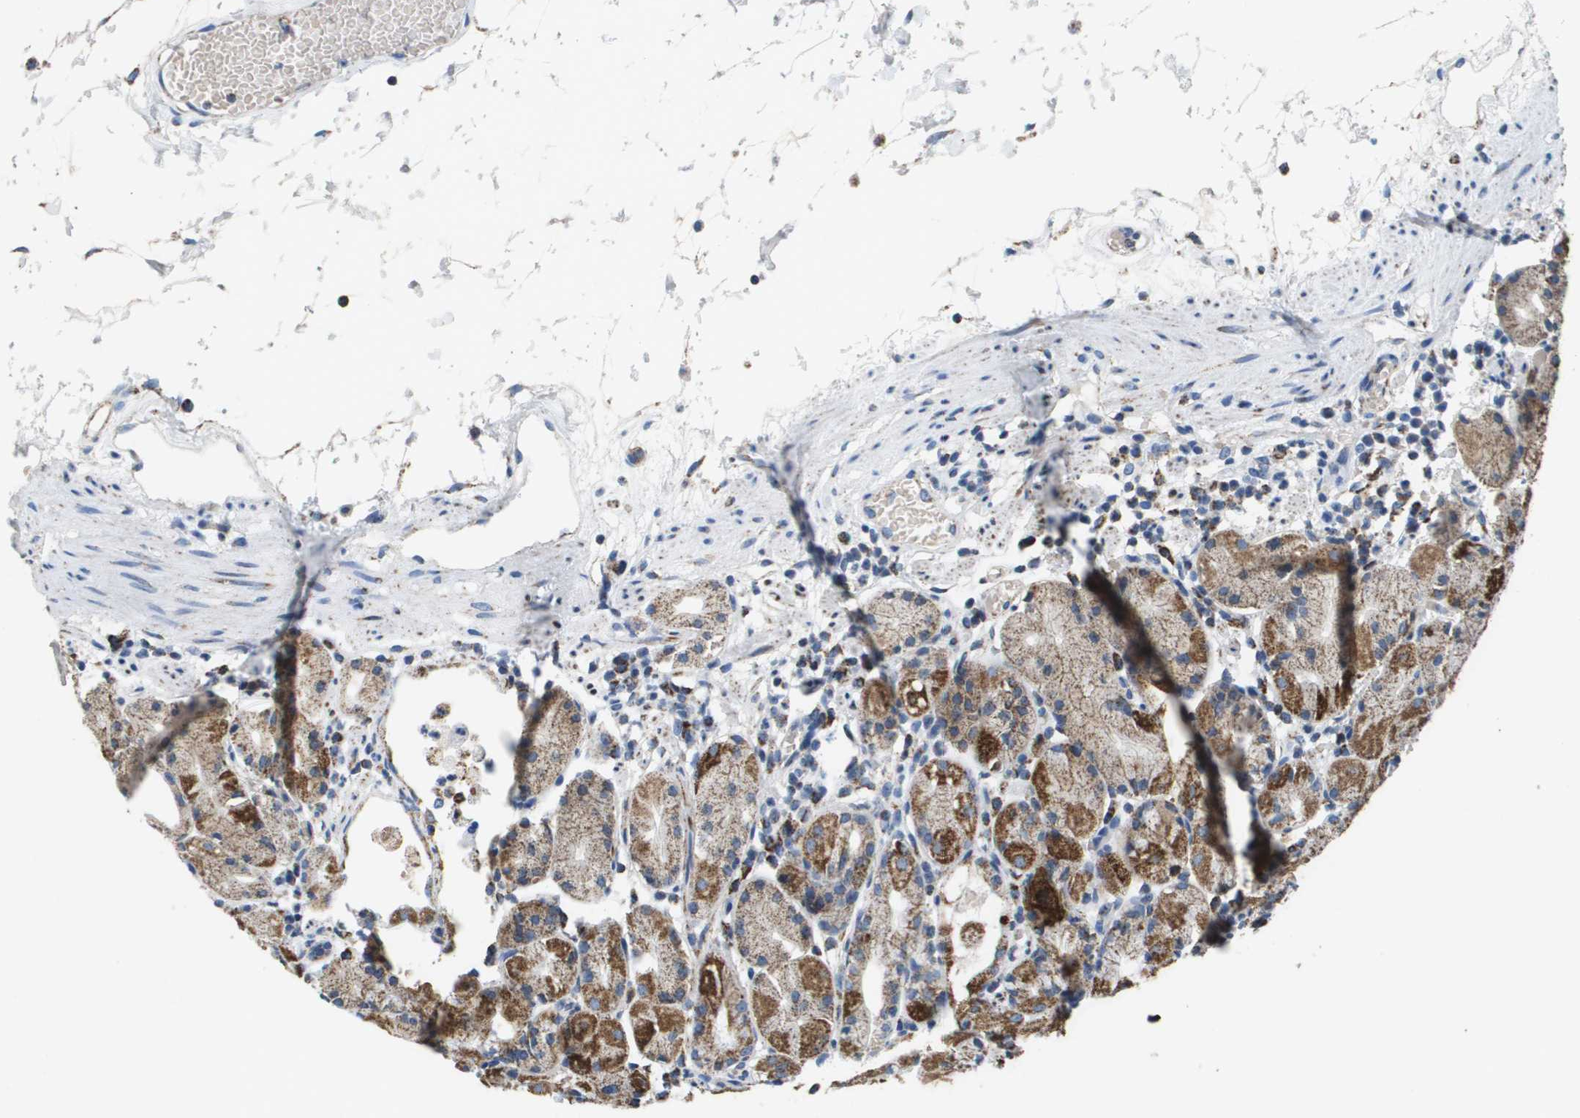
{"staining": {"intensity": "strong", "quantity": ">75%", "location": "cytoplasmic/membranous"}, "tissue": "stomach", "cell_type": "Glandular cells", "image_type": "normal", "snomed": [{"axis": "morphology", "description": "Normal tissue, NOS"}, {"axis": "topography", "description": "Stomach"}, {"axis": "topography", "description": "Stomach, lower"}], "caption": "Immunohistochemistry of benign human stomach demonstrates high levels of strong cytoplasmic/membranous staining in approximately >75% of glandular cells.", "gene": "ATP5F1B", "patient": {"sex": "female", "age": 75}}